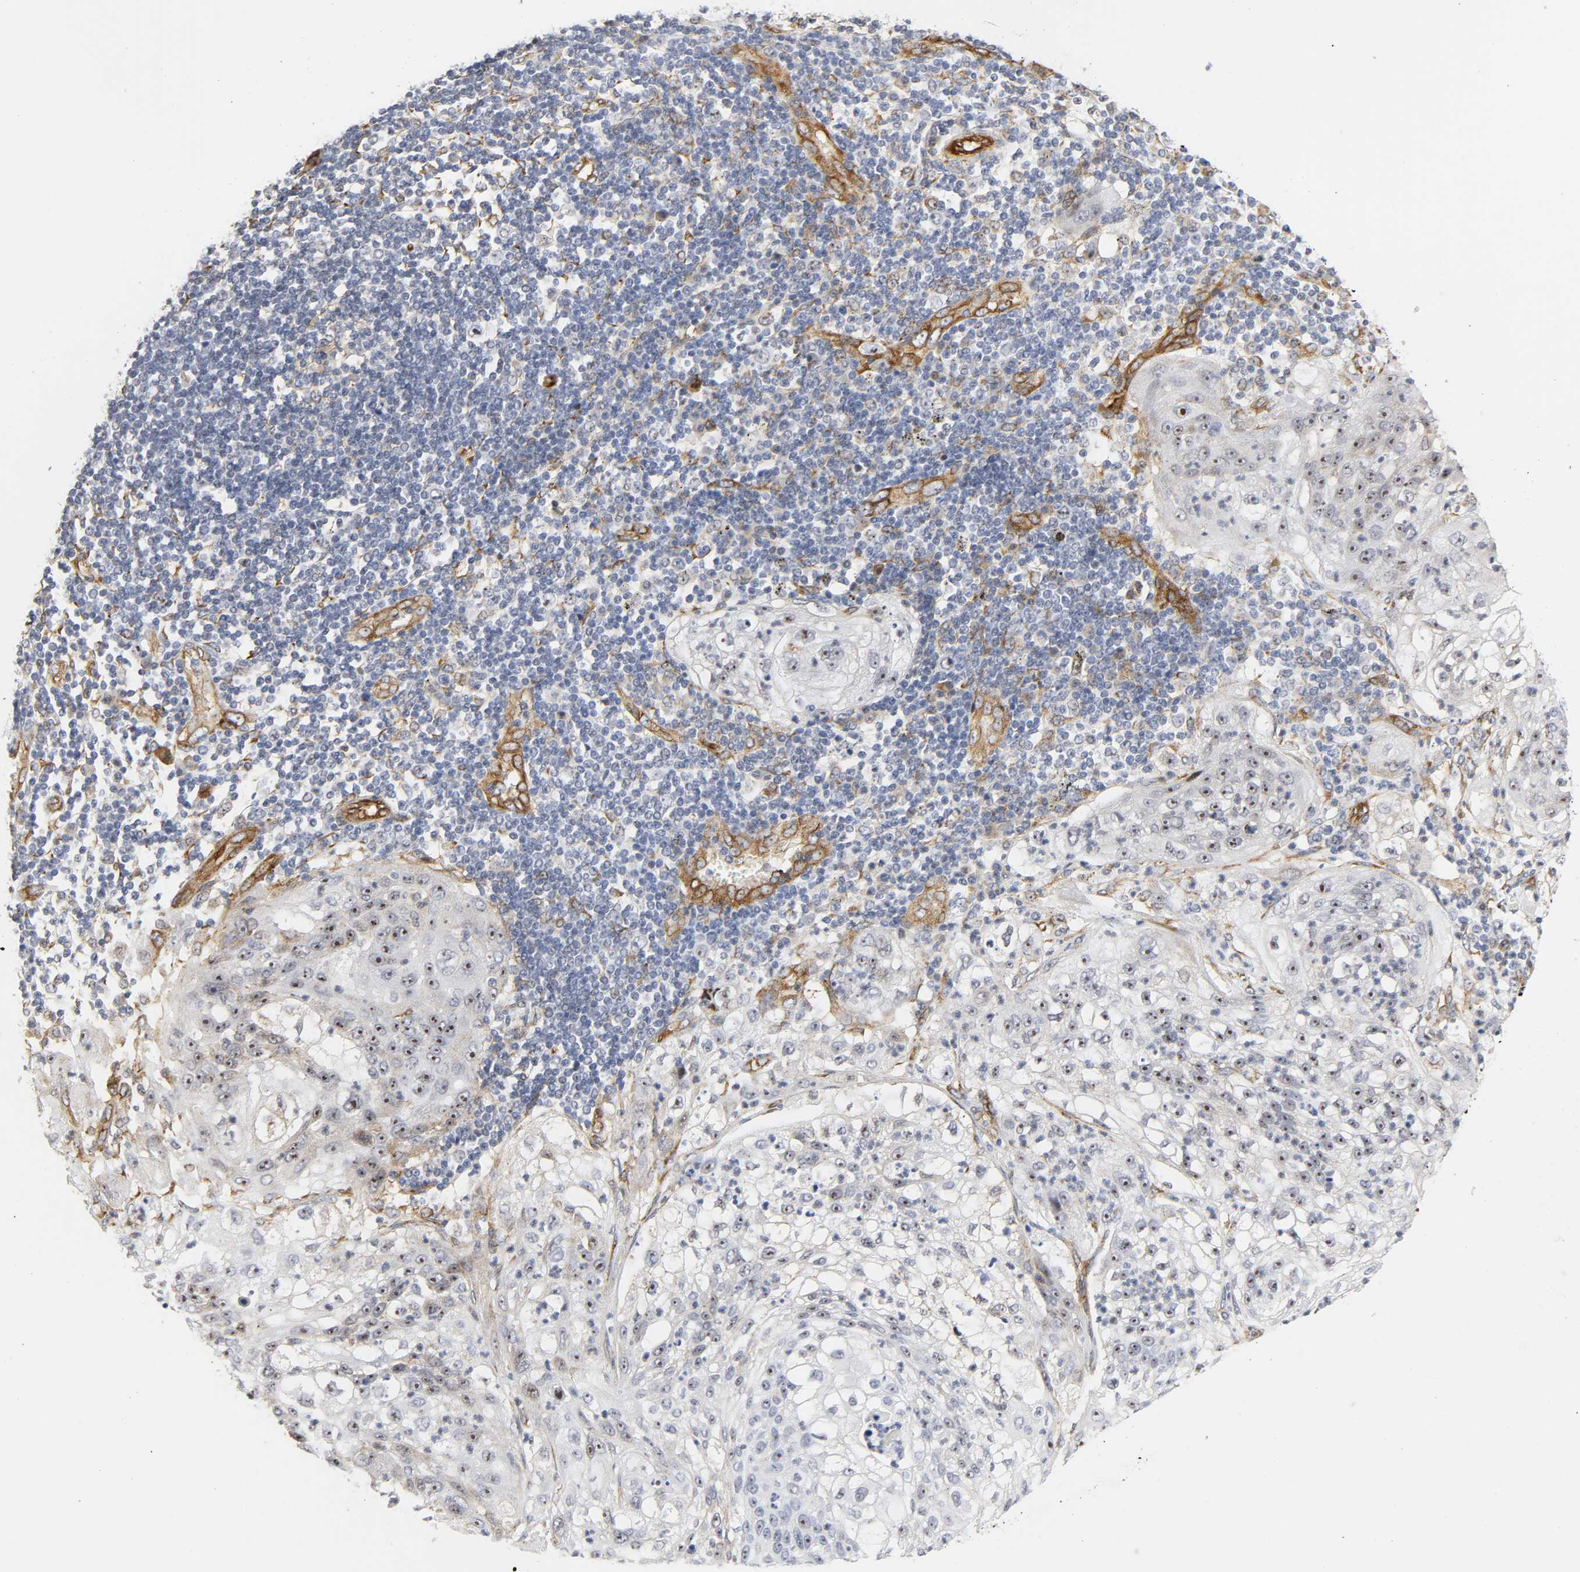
{"staining": {"intensity": "negative", "quantity": "none", "location": "none"}, "tissue": "lung cancer", "cell_type": "Tumor cells", "image_type": "cancer", "snomed": [{"axis": "morphology", "description": "Inflammation, NOS"}, {"axis": "morphology", "description": "Squamous cell carcinoma, NOS"}, {"axis": "topography", "description": "Lymph node"}, {"axis": "topography", "description": "Soft tissue"}, {"axis": "topography", "description": "Lung"}], "caption": "Immunohistochemistry image of lung squamous cell carcinoma stained for a protein (brown), which displays no expression in tumor cells. The staining is performed using DAB brown chromogen with nuclei counter-stained in using hematoxylin.", "gene": "DOCK1", "patient": {"sex": "male", "age": 66}}